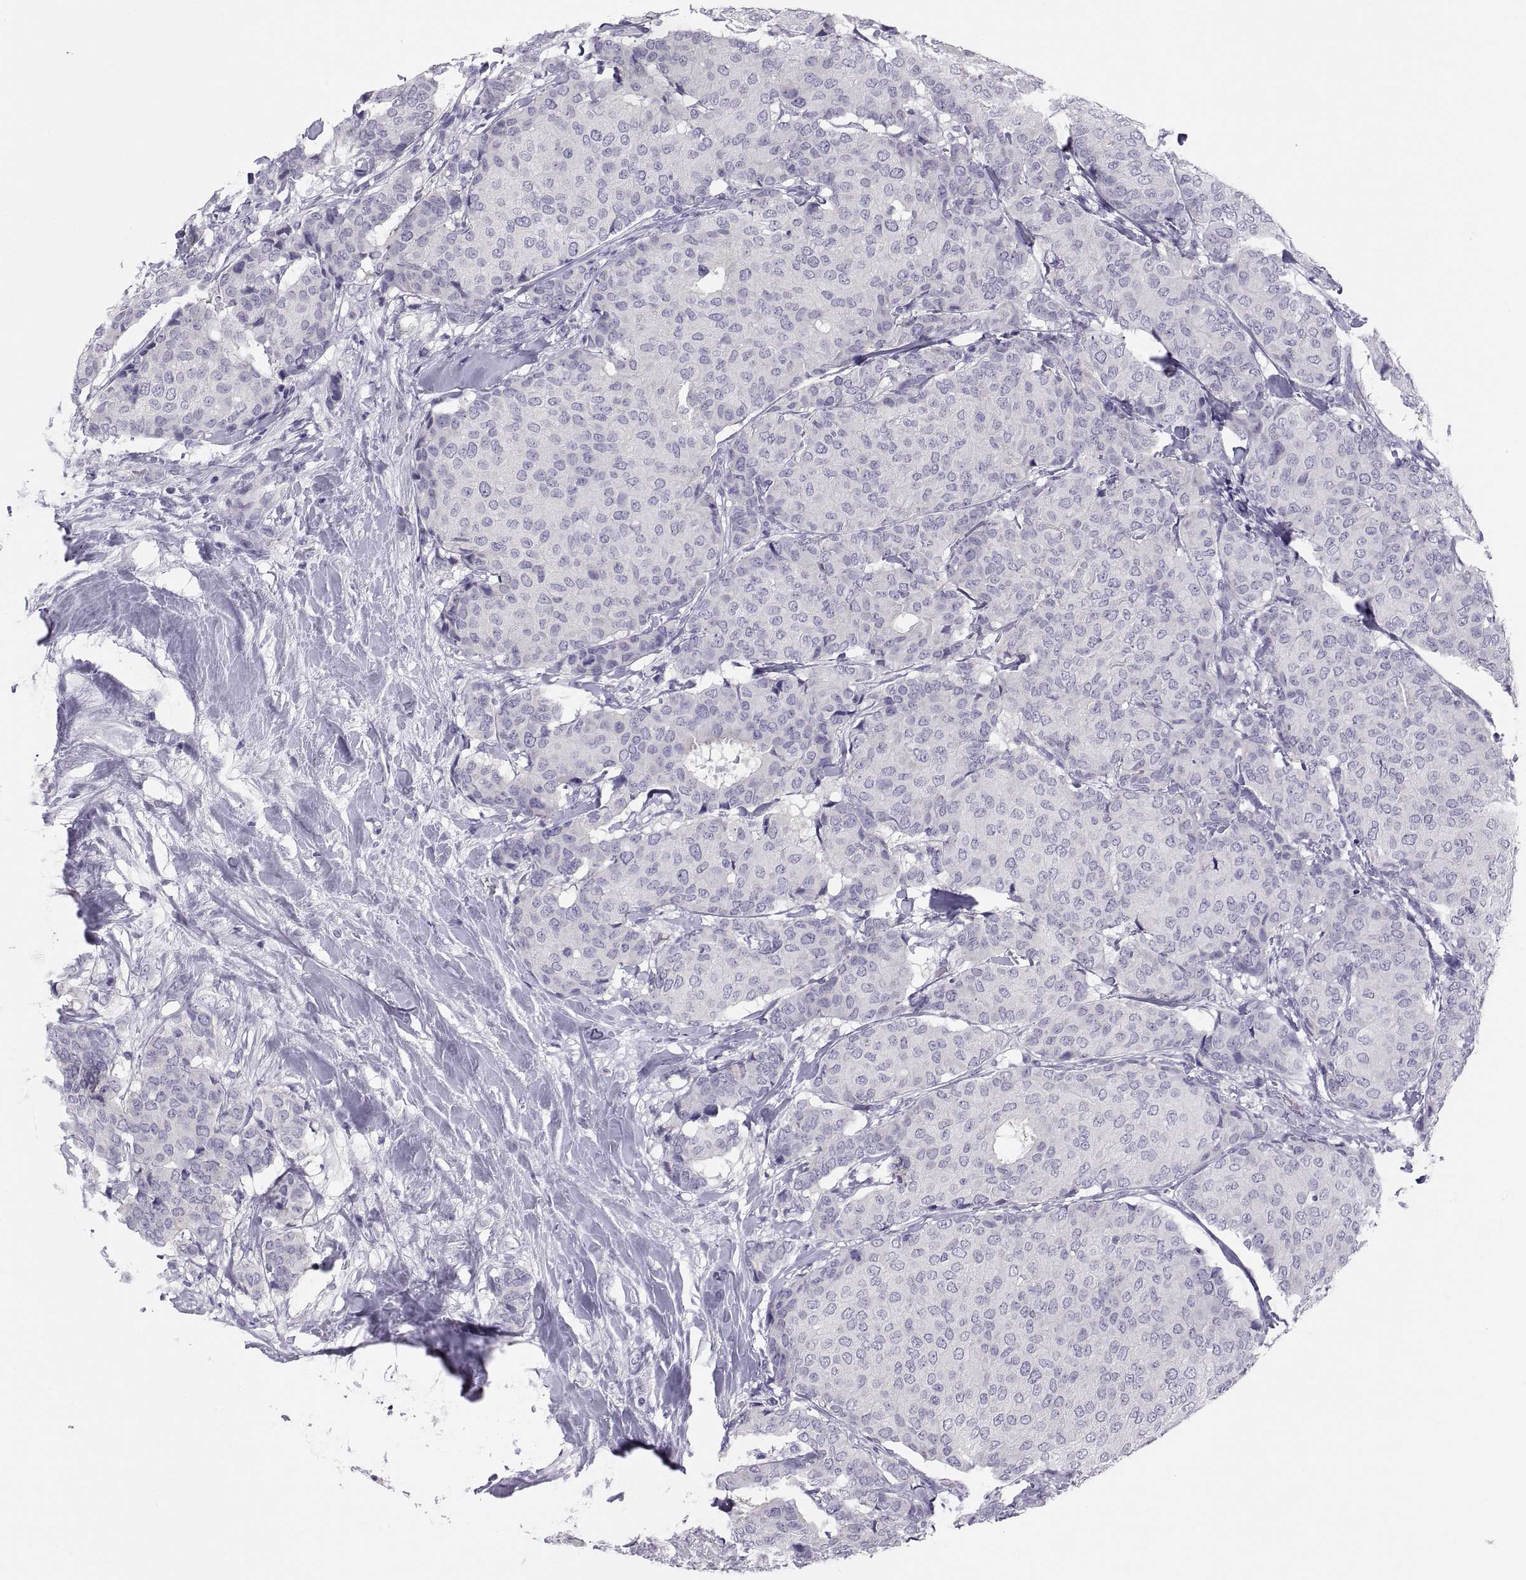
{"staining": {"intensity": "negative", "quantity": "none", "location": "none"}, "tissue": "breast cancer", "cell_type": "Tumor cells", "image_type": "cancer", "snomed": [{"axis": "morphology", "description": "Duct carcinoma"}, {"axis": "topography", "description": "Breast"}], "caption": "Immunohistochemistry (IHC) histopathology image of neoplastic tissue: human invasive ductal carcinoma (breast) stained with DAB (3,3'-diaminobenzidine) shows no significant protein staining in tumor cells.", "gene": "RNASE12", "patient": {"sex": "female", "age": 75}}